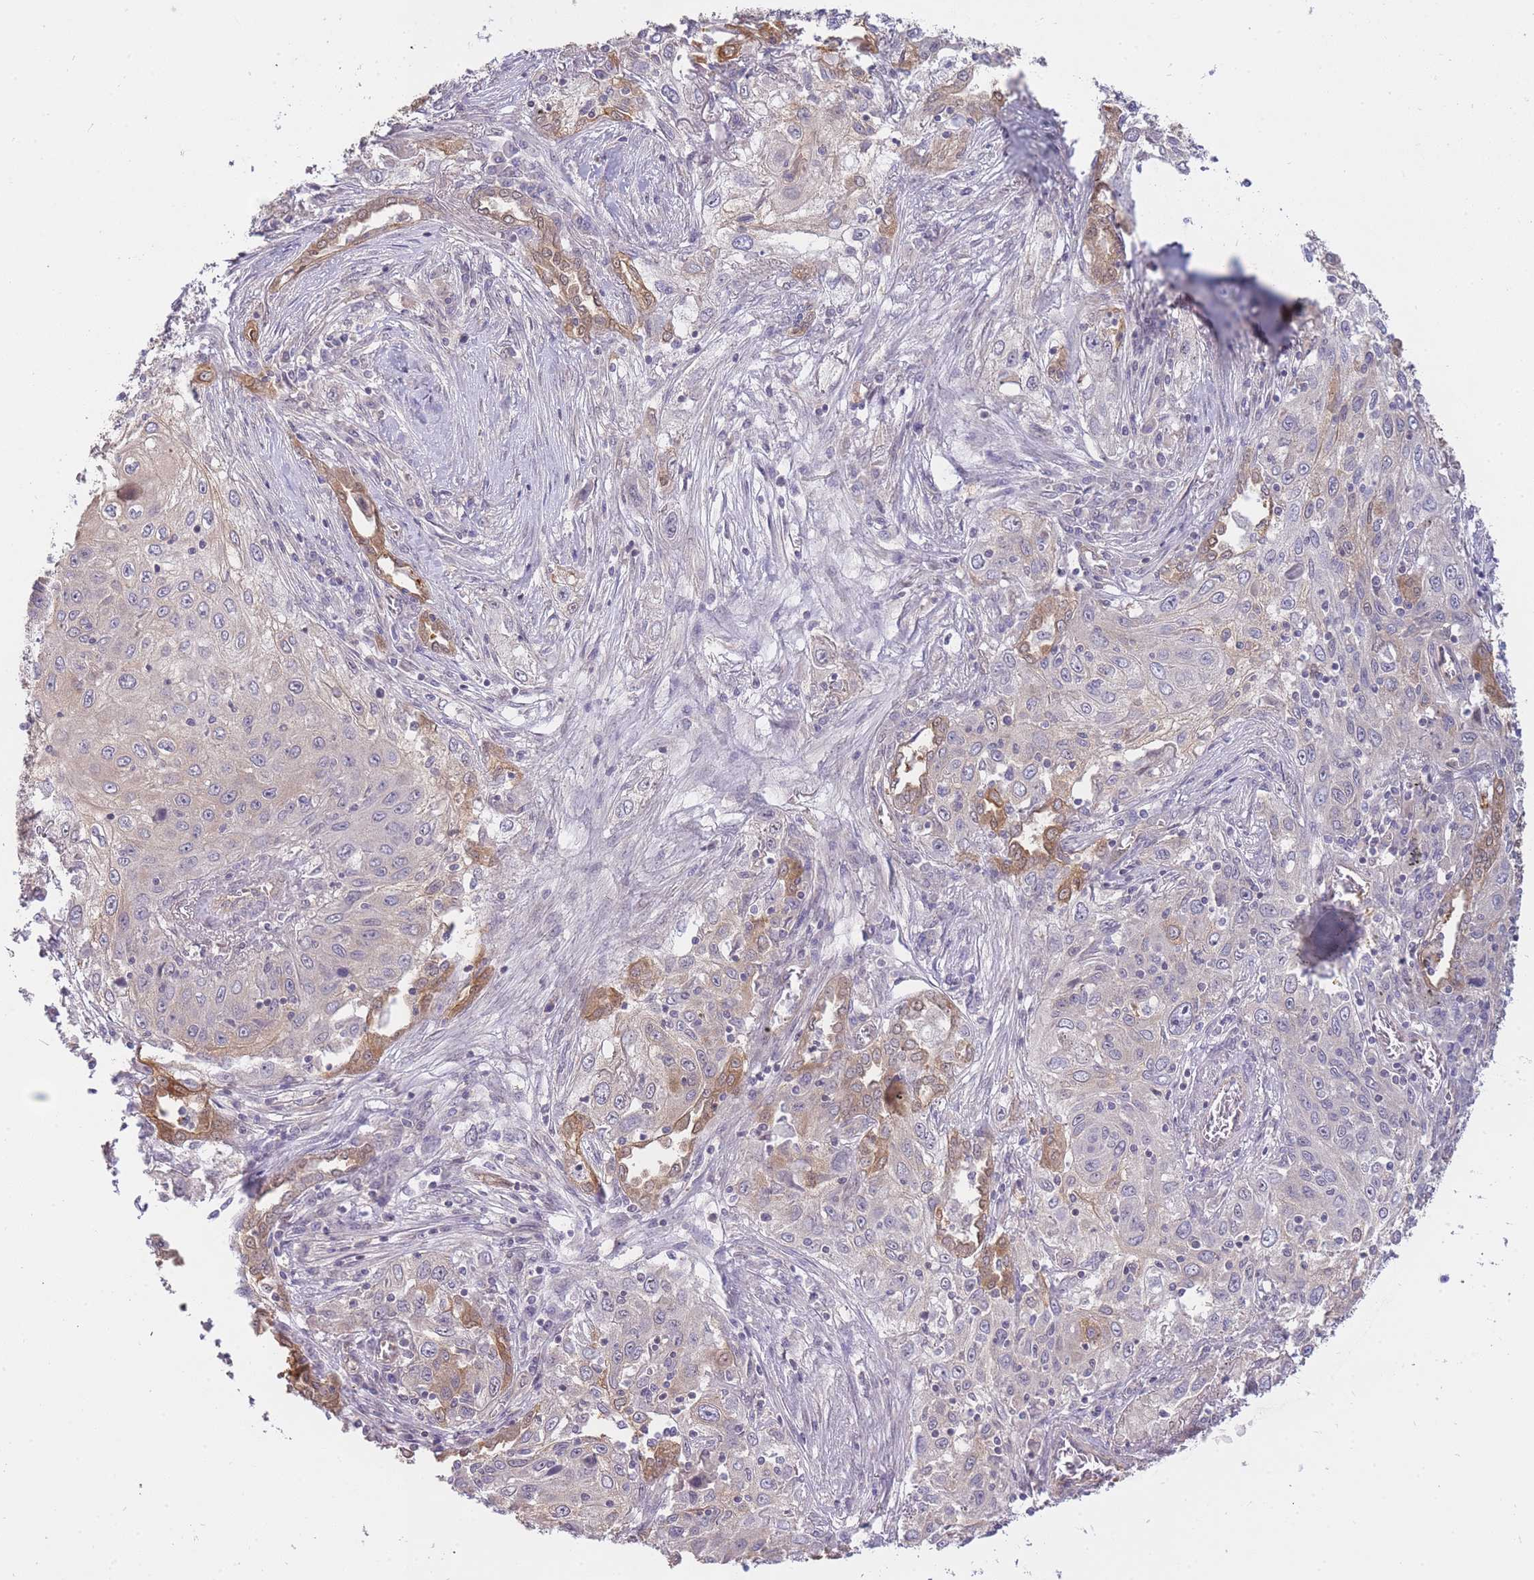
{"staining": {"intensity": "negative", "quantity": "none", "location": "none"}, "tissue": "lung cancer", "cell_type": "Tumor cells", "image_type": "cancer", "snomed": [{"axis": "morphology", "description": "Squamous cell carcinoma, NOS"}, {"axis": "topography", "description": "Lung"}], "caption": "The immunohistochemistry histopathology image has no significant staining in tumor cells of lung squamous cell carcinoma tissue.", "gene": "SMC6", "patient": {"sex": "female", "age": 69}}